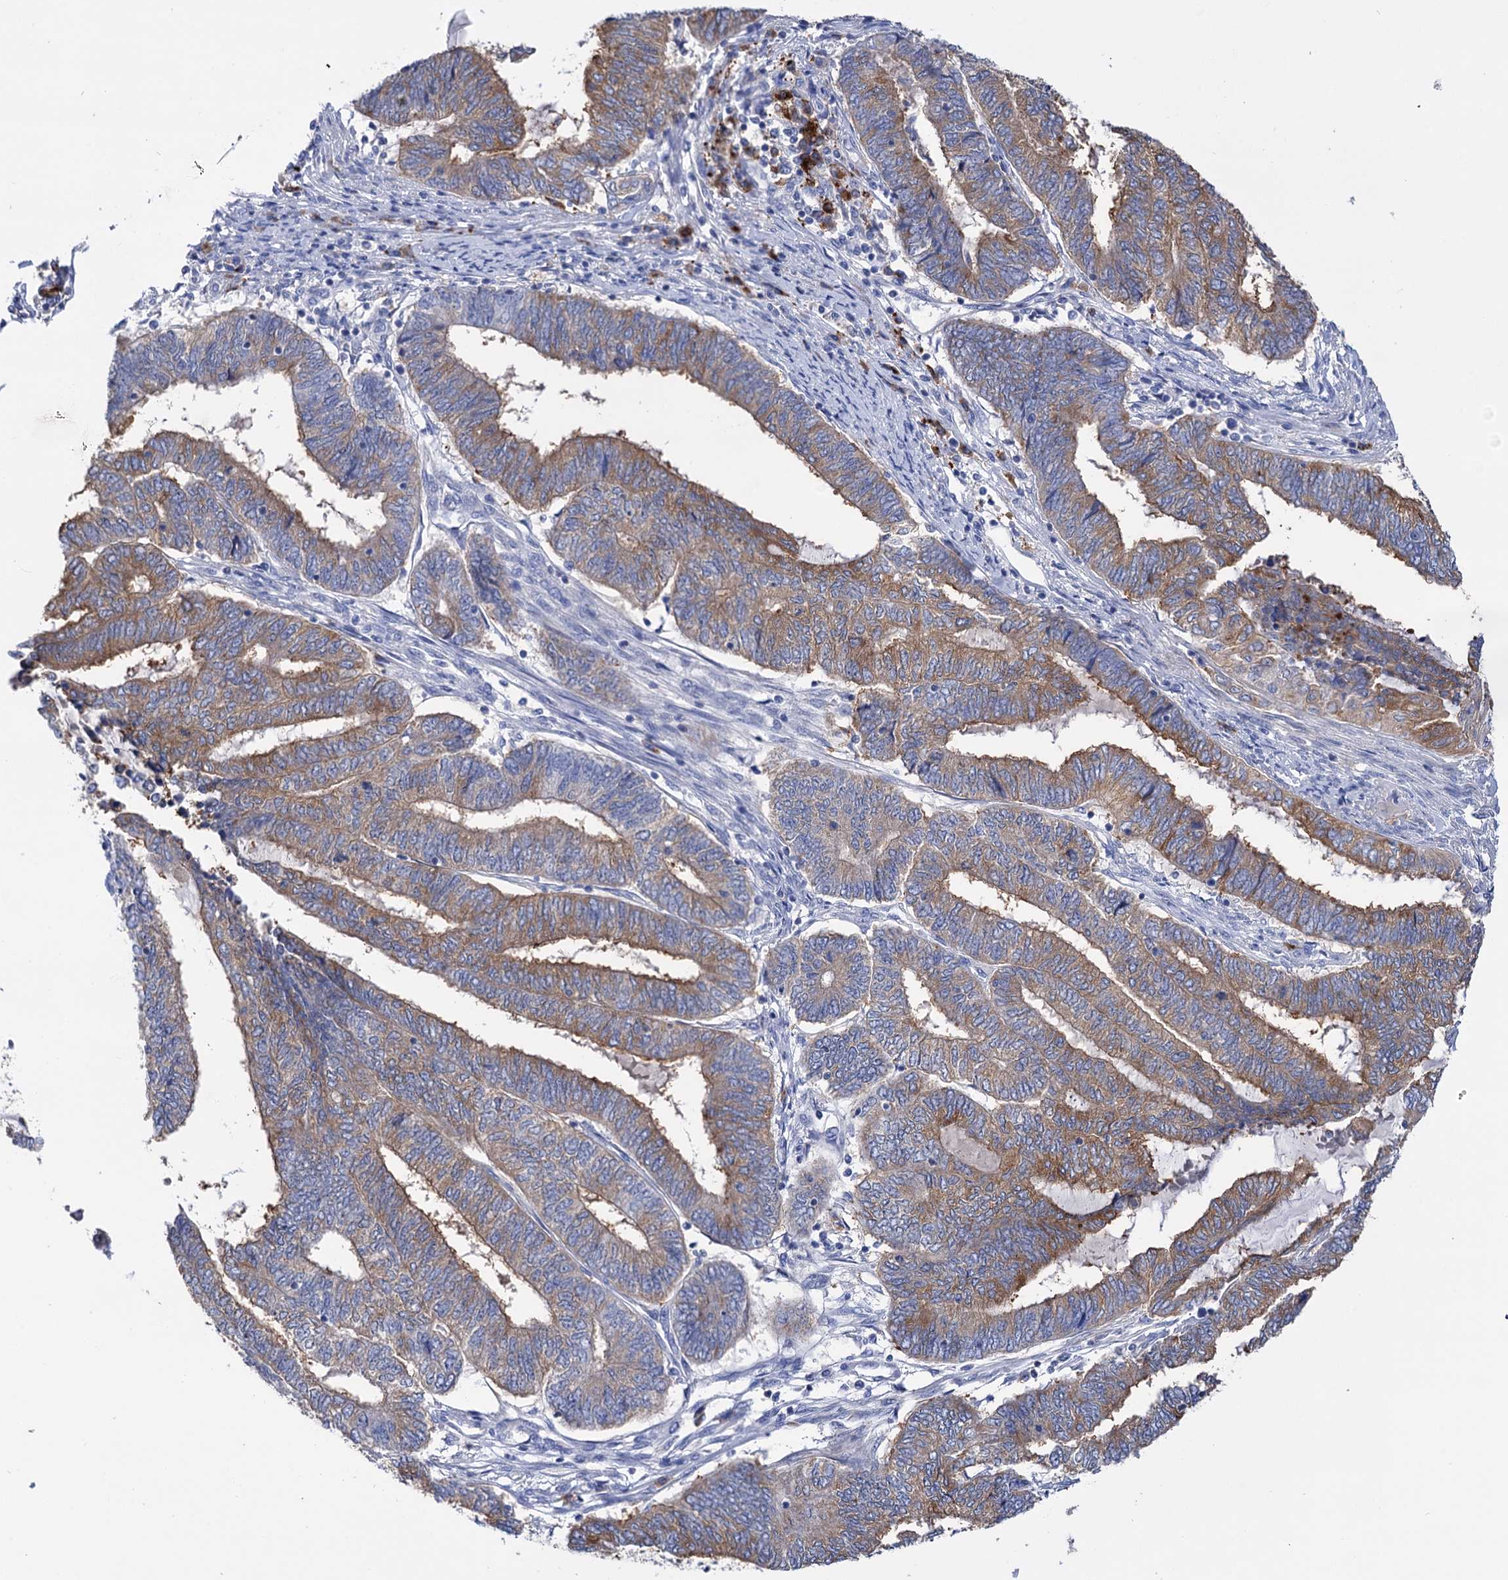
{"staining": {"intensity": "moderate", "quantity": ">75%", "location": "cytoplasmic/membranous"}, "tissue": "endometrial cancer", "cell_type": "Tumor cells", "image_type": "cancer", "snomed": [{"axis": "morphology", "description": "Adenocarcinoma, NOS"}, {"axis": "topography", "description": "Uterus"}, {"axis": "topography", "description": "Endometrium"}], "caption": "Protein positivity by immunohistochemistry (IHC) displays moderate cytoplasmic/membranous expression in approximately >75% of tumor cells in adenocarcinoma (endometrial).", "gene": "BBS4", "patient": {"sex": "female", "age": 70}}